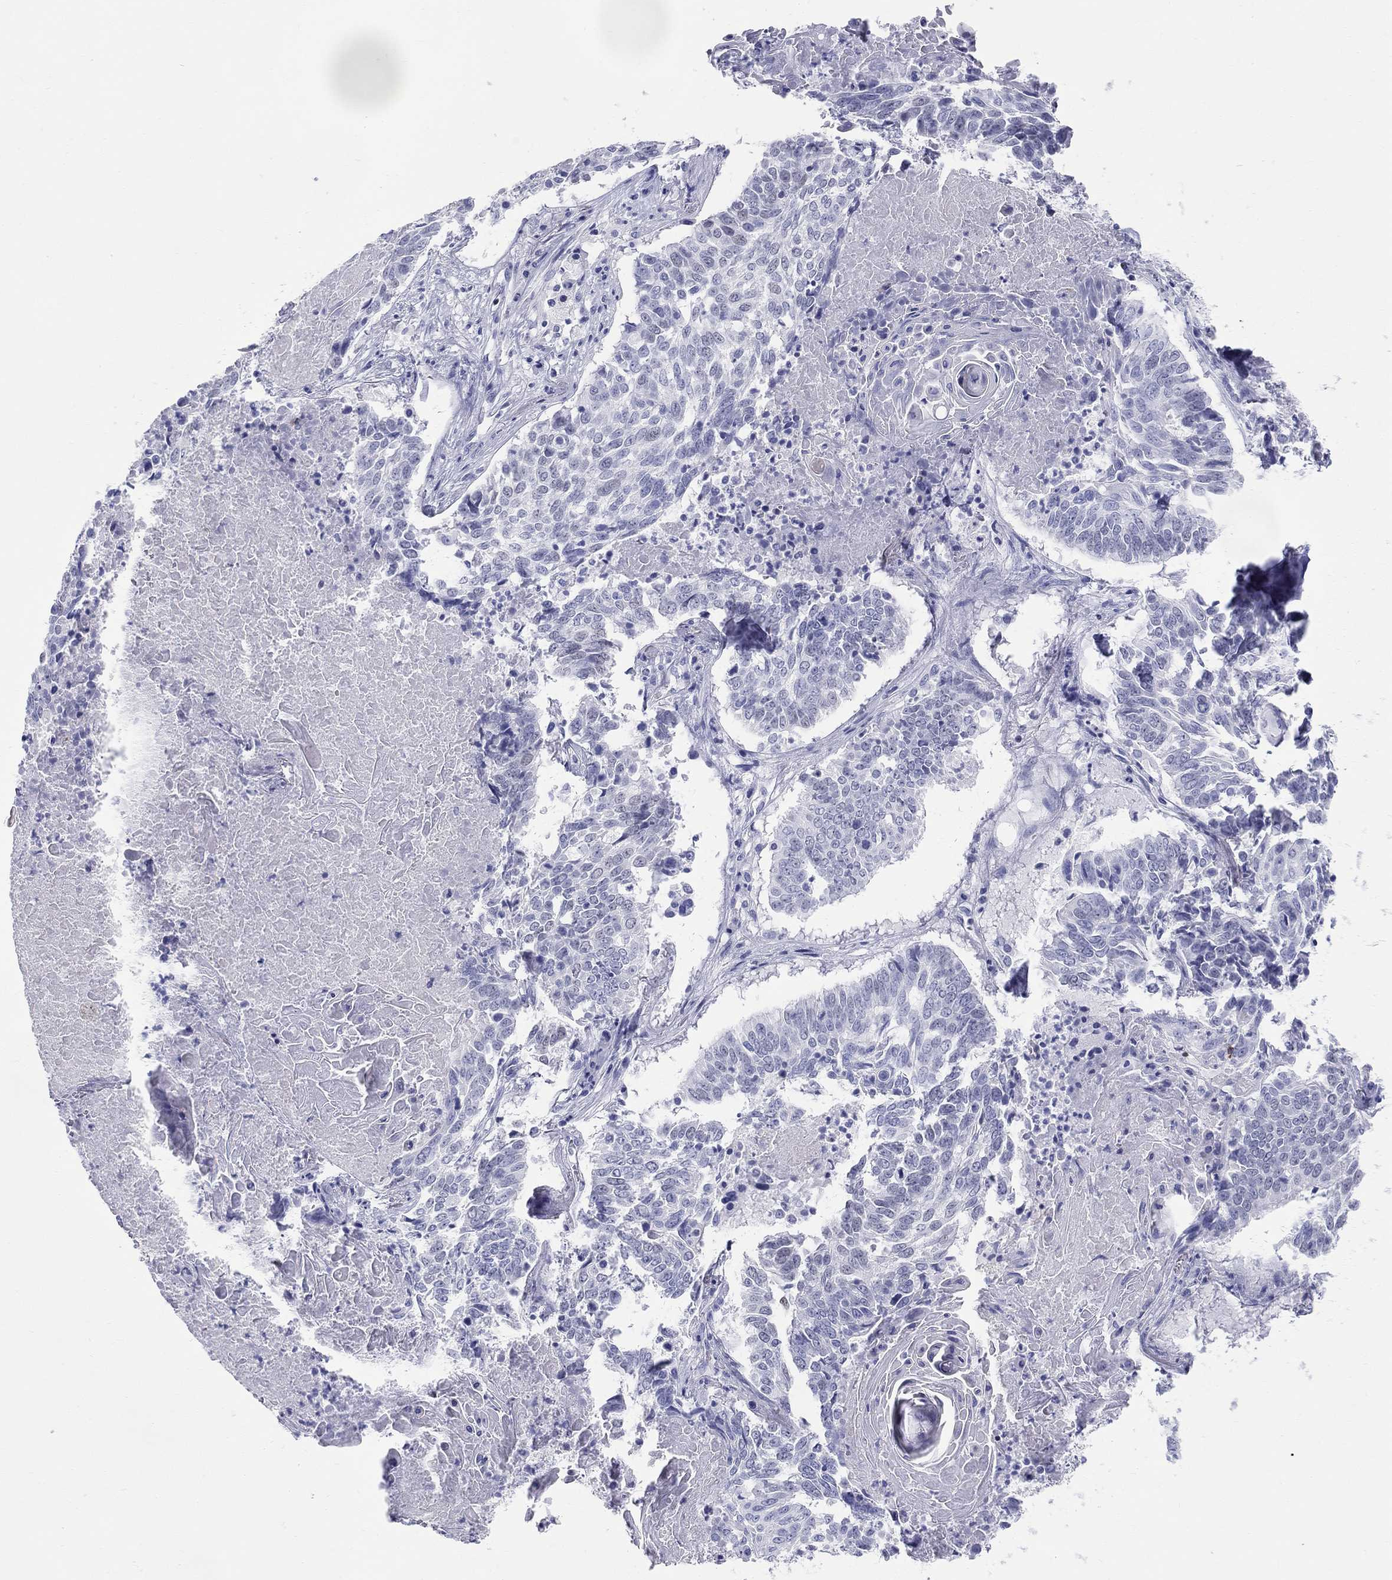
{"staining": {"intensity": "negative", "quantity": "none", "location": "none"}, "tissue": "lung cancer", "cell_type": "Tumor cells", "image_type": "cancer", "snomed": [{"axis": "morphology", "description": "Squamous cell carcinoma, NOS"}, {"axis": "topography", "description": "Lung"}], "caption": "Tumor cells are negative for protein expression in human squamous cell carcinoma (lung).", "gene": "LAMP5", "patient": {"sex": "male", "age": 64}}